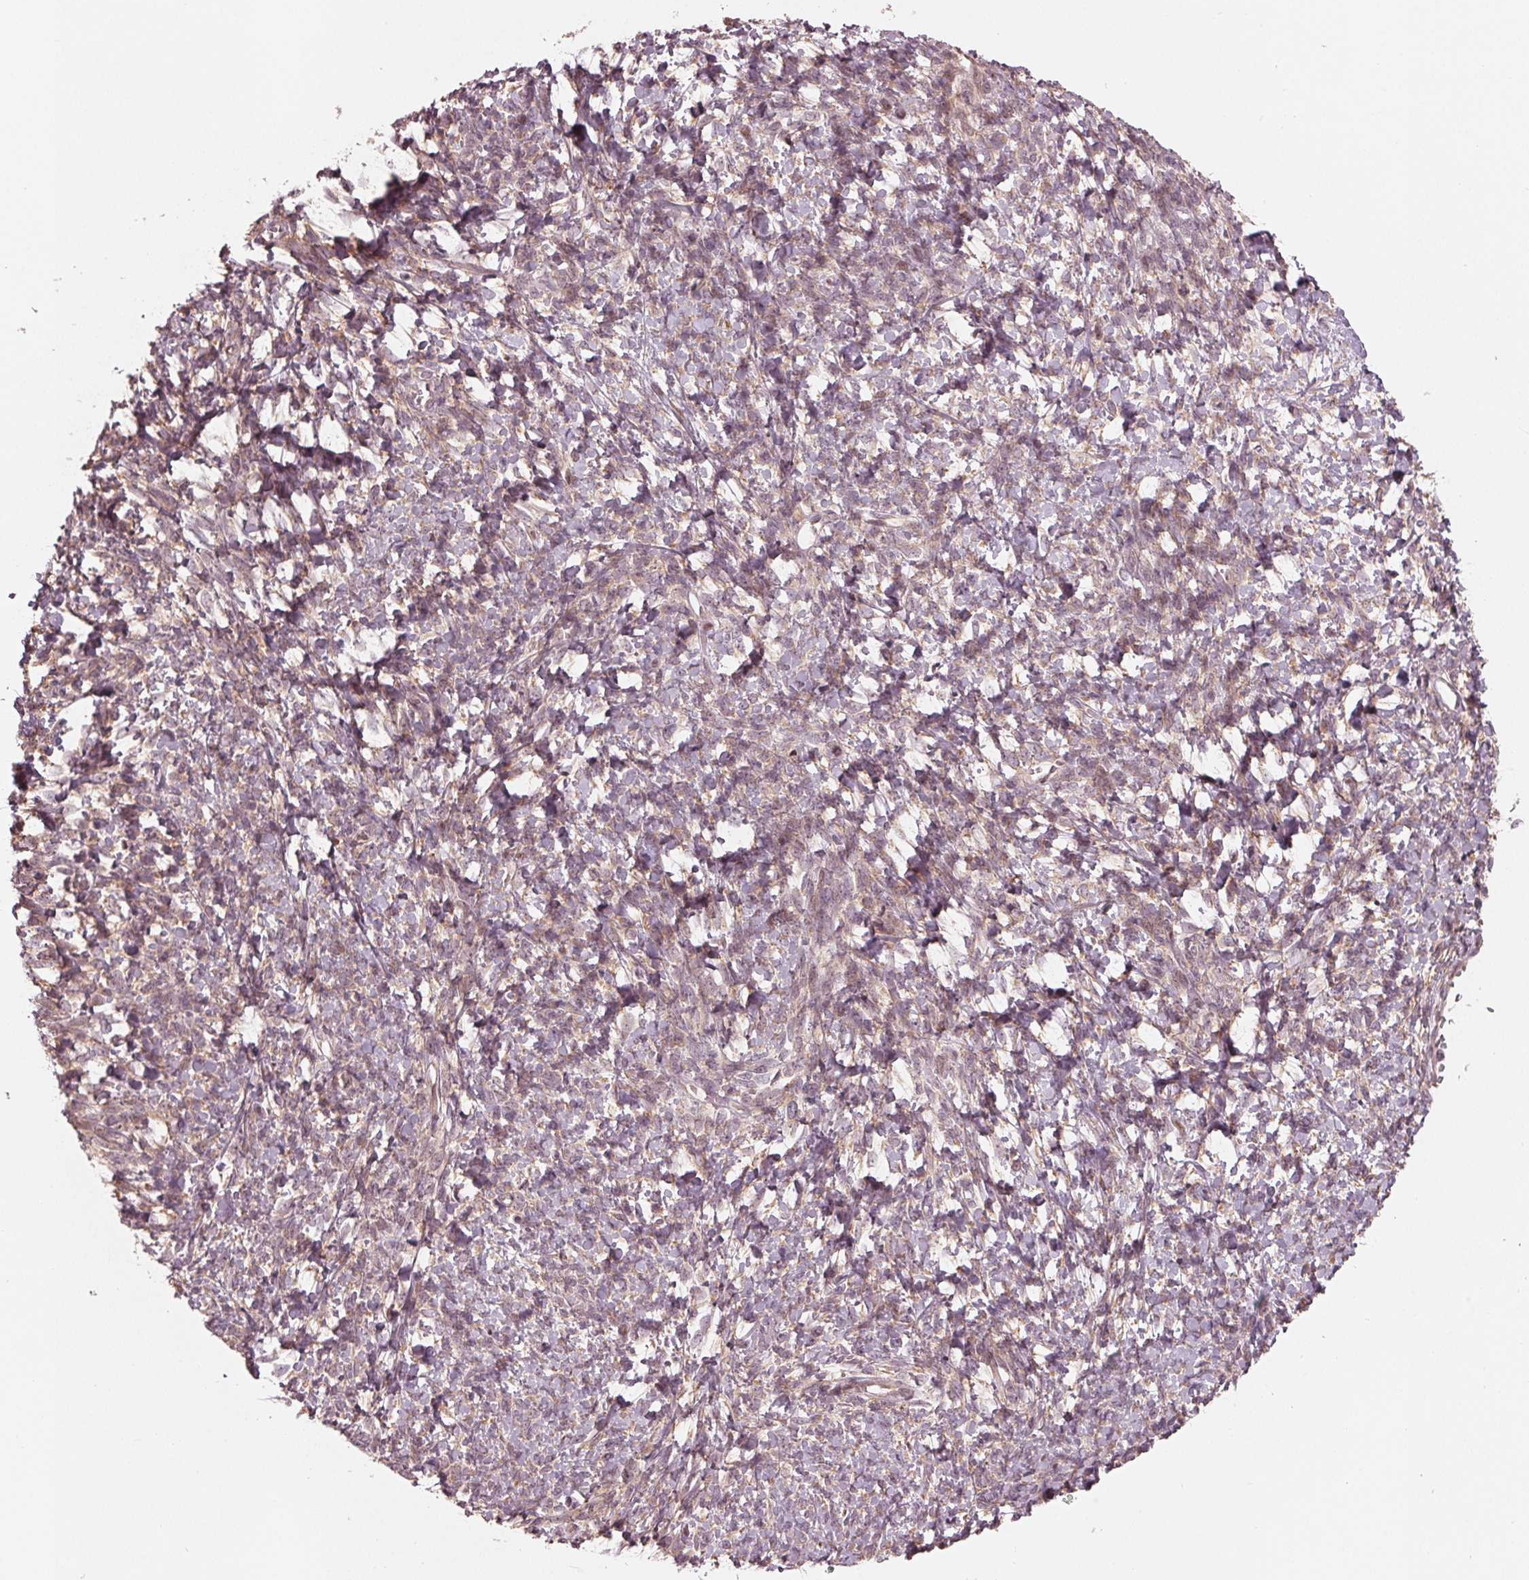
{"staining": {"intensity": "weak", "quantity": ">75%", "location": "cytoplasmic/membranous"}, "tissue": "ovarian cancer", "cell_type": "Tumor cells", "image_type": "cancer", "snomed": [{"axis": "morphology", "description": "Cystadenocarcinoma, serous, NOS"}, {"axis": "topography", "description": "Ovary"}], "caption": "A brown stain shows weak cytoplasmic/membranous positivity of a protein in serous cystadenocarcinoma (ovarian) tumor cells. Immunohistochemistry stains the protein in brown and the nuclei are stained blue.", "gene": "CMIP", "patient": {"sex": "female", "age": 53}}